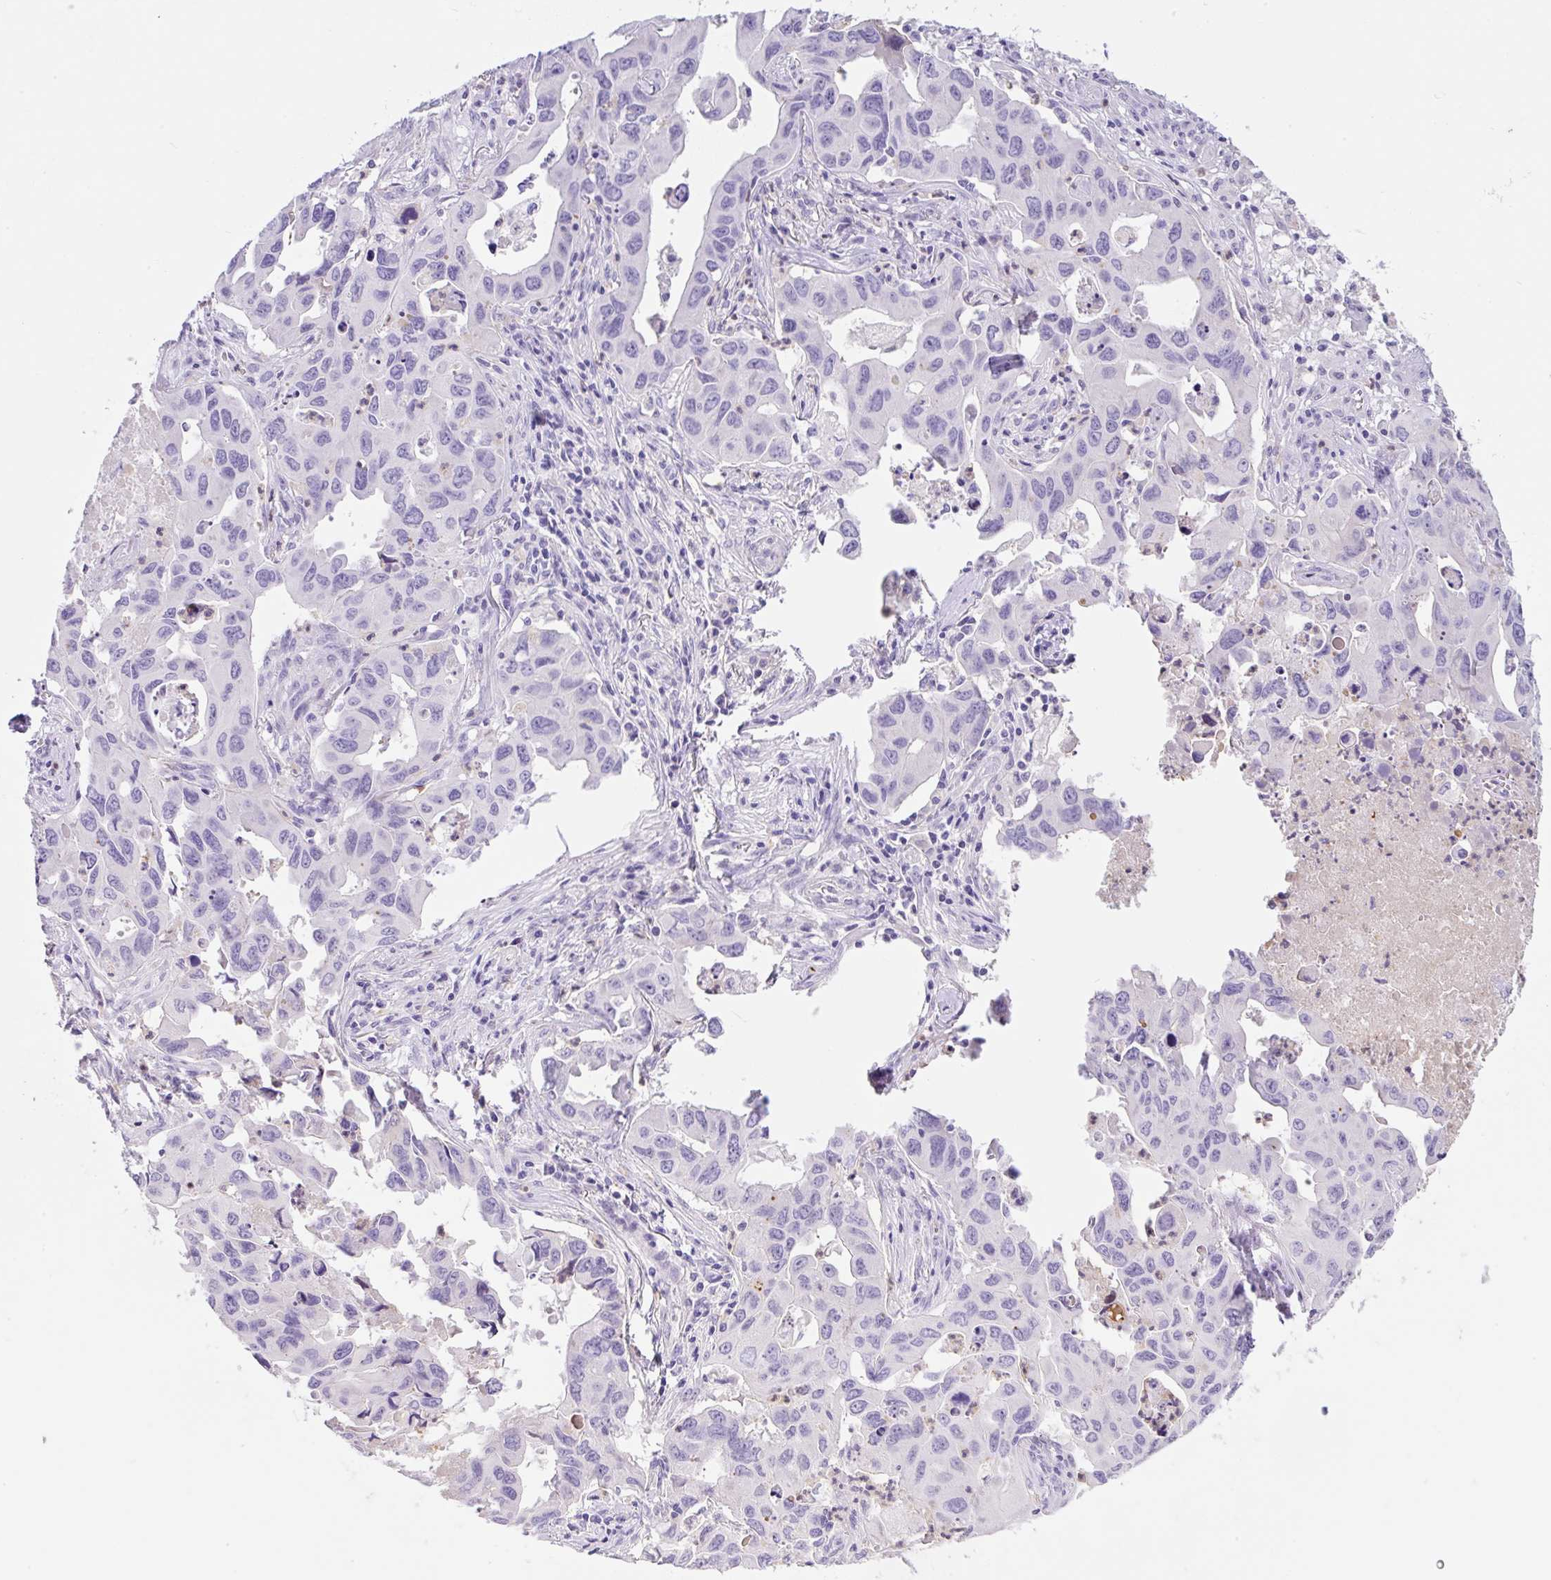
{"staining": {"intensity": "negative", "quantity": "none", "location": "none"}, "tissue": "lung cancer", "cell_type": "Tumor cells", "image_type": "cancer", "snomed": [{"axis": "morphology", "description": "Adenocarcinoma, NOS"}, {"axis": "topography", "description": "Lung"}], "caption": "This is a histopathology image of IHC staining of lung adenocarcinoma, which shows no positivity in tumor cells. (IHC, brightfield microscopy, high magnification).", "gene": "TDRD15", "patient": {"sex": "male", "age": 64}}